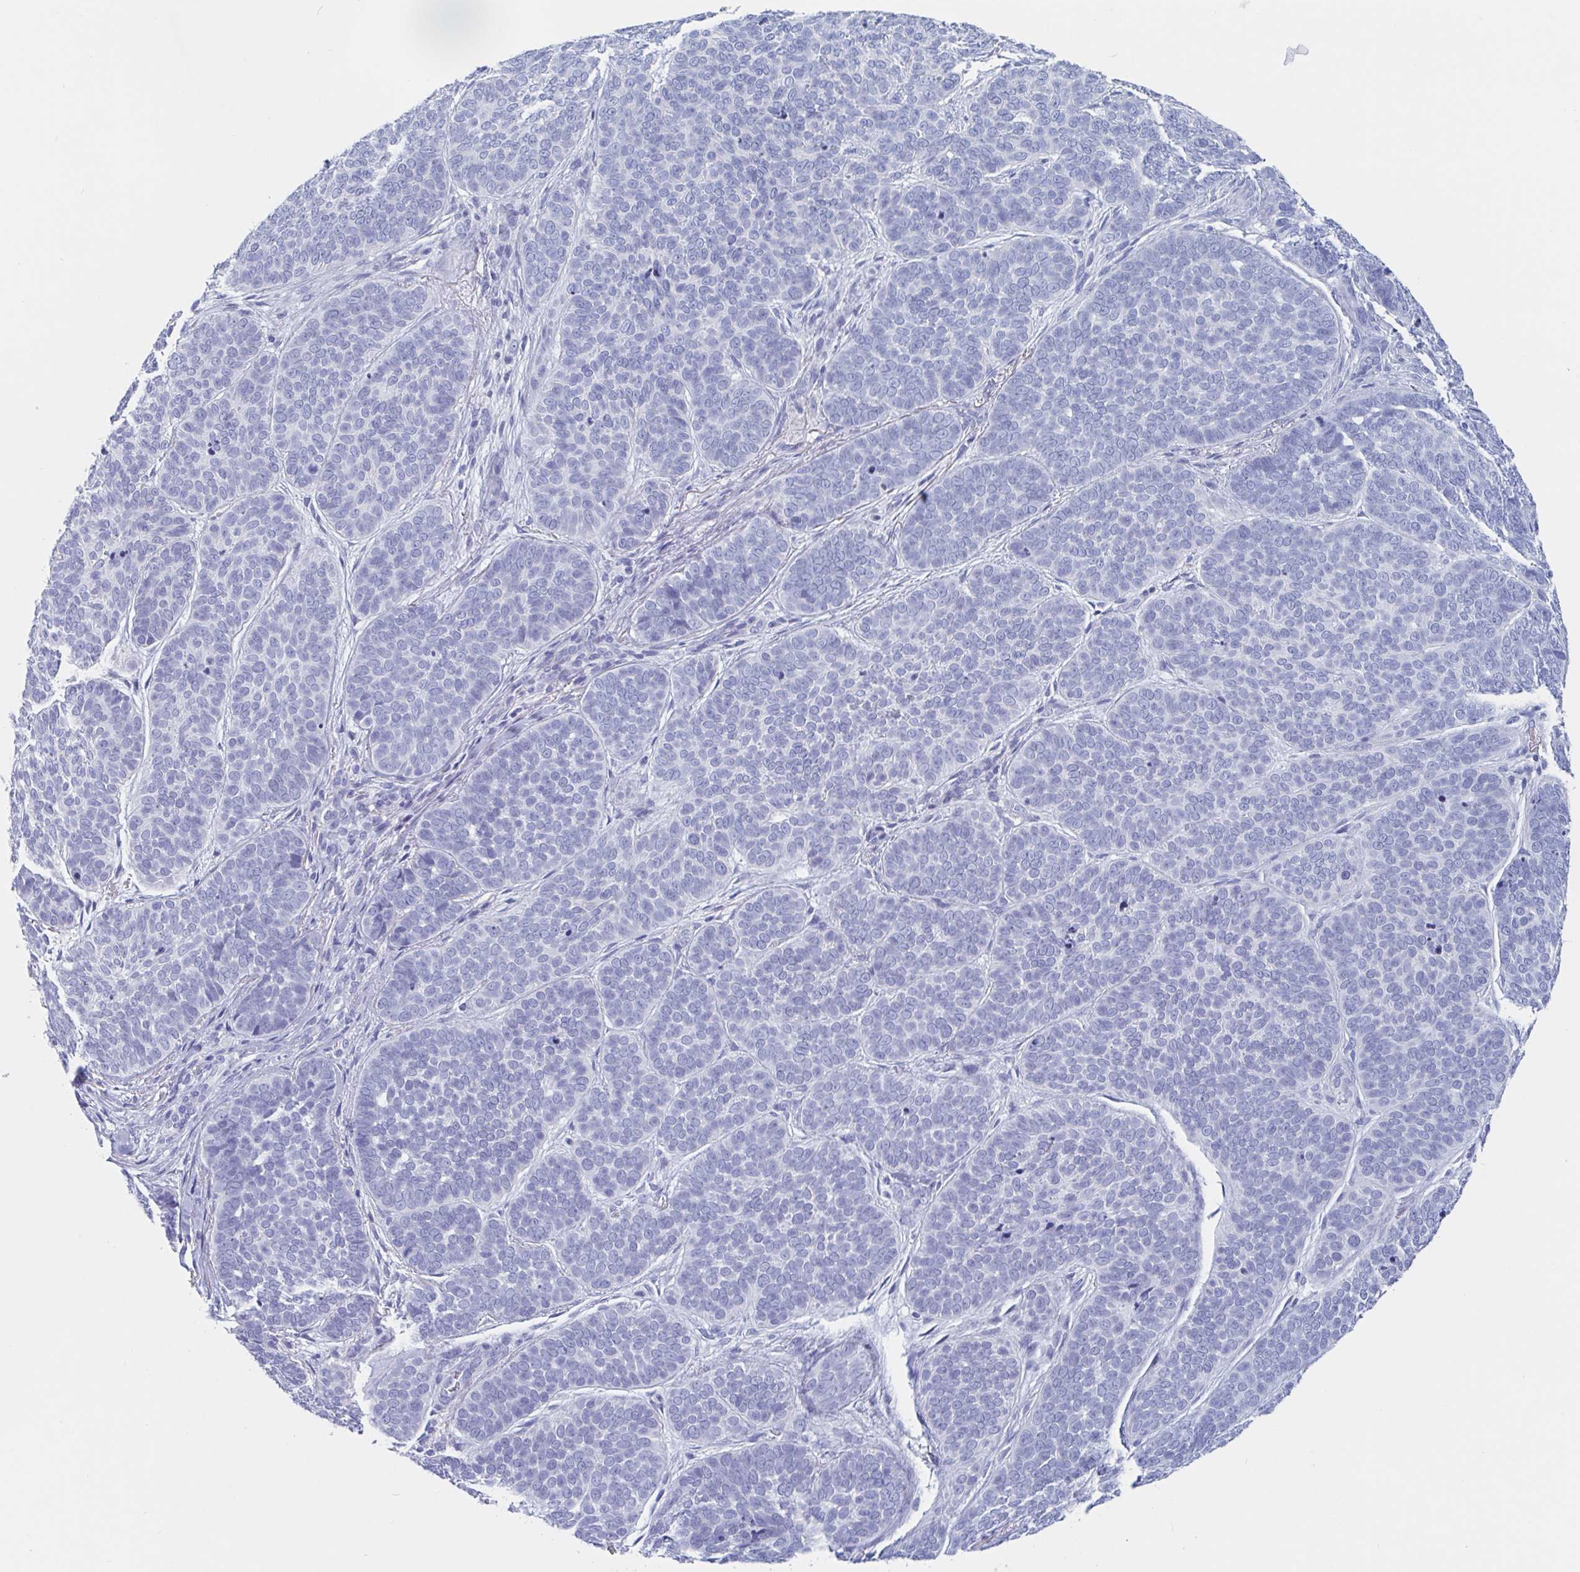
{"staining": {"intensity": "negative", "quantity": "none", "location": "none"}, "tissue": "skin cancer", "cell_type": "Tumor cells", "image_type": "cancer", "snomed": [{"axis": "morphology", "description": "Basal cell carcinoma"}, {"axis": "topography", "description": "Skin"}, {"axis": "topography", "description": "Skin of nose"}], "caption": "High magnification brightfield microscopy of skin cancer stained with DAB (brown) and counterstained with hematoxylin (blue): tumor cells show no significant expression. (DAB (3,3'-diaminobenzidine) IHC with hematoxylin counter stain).", "gene": "DPEP3", "patient": {"sex": "female", "age": 81}}